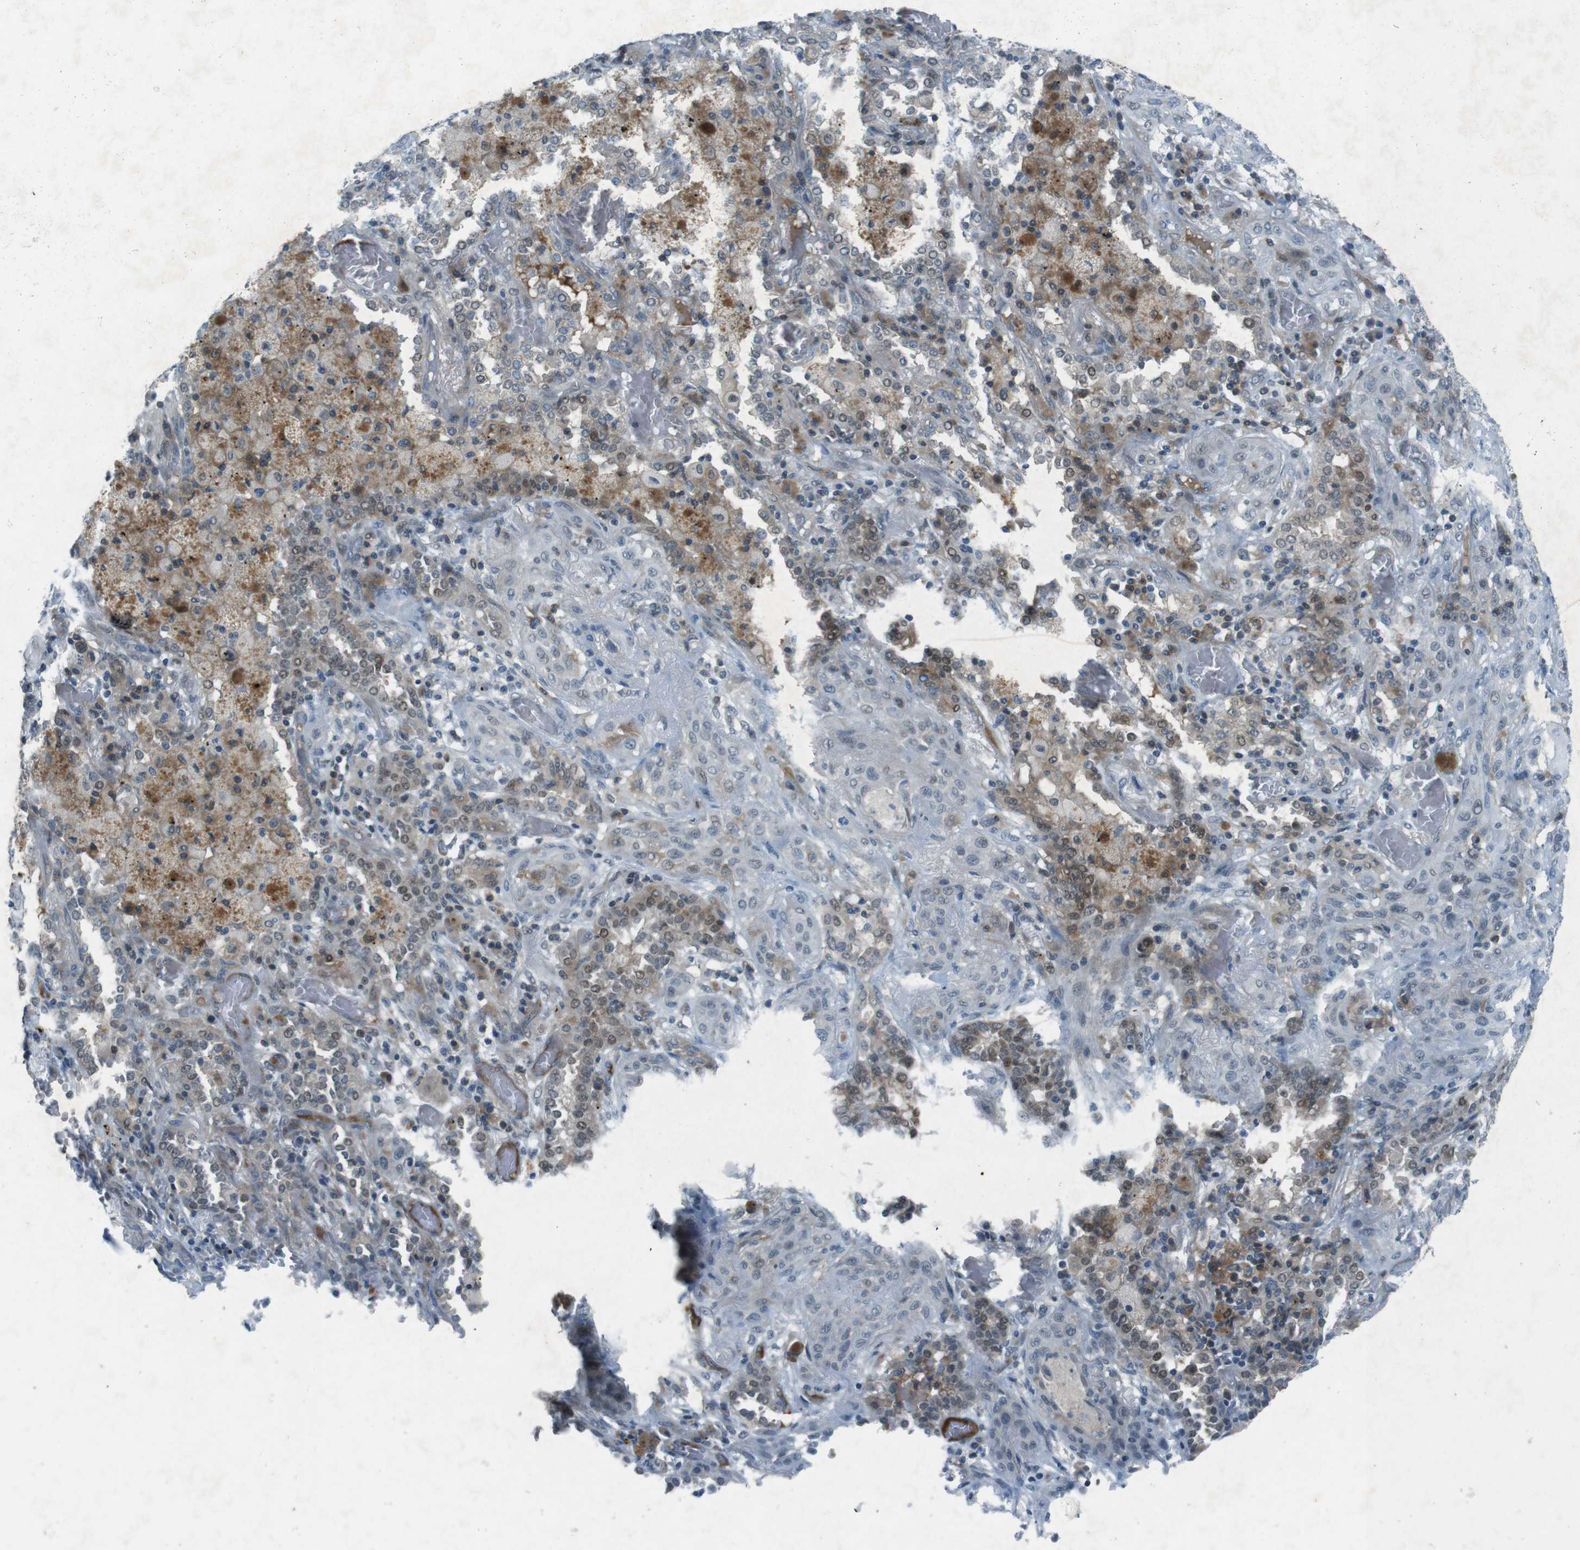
{"staining": {"intensity": "negative", "quantity": "none", "location": "none"}, "tissue": "lung cancer", "cell_type": "Tumor cells", "image_type": "cancer", "snomed": [{"axis": "morphology", "description": "Squamous cell carcinoma, NOS"}, {"axis": "topography", "description": "Lung"}], "caption": "A high-resolution micrograph shows immunohistochemistry staining of squamous cell carcinoma (lung), which exhibits no significant expression in tumor cells.", "gene": "ZDHHC20", "patient": {"sex": "female", "age": 47}}